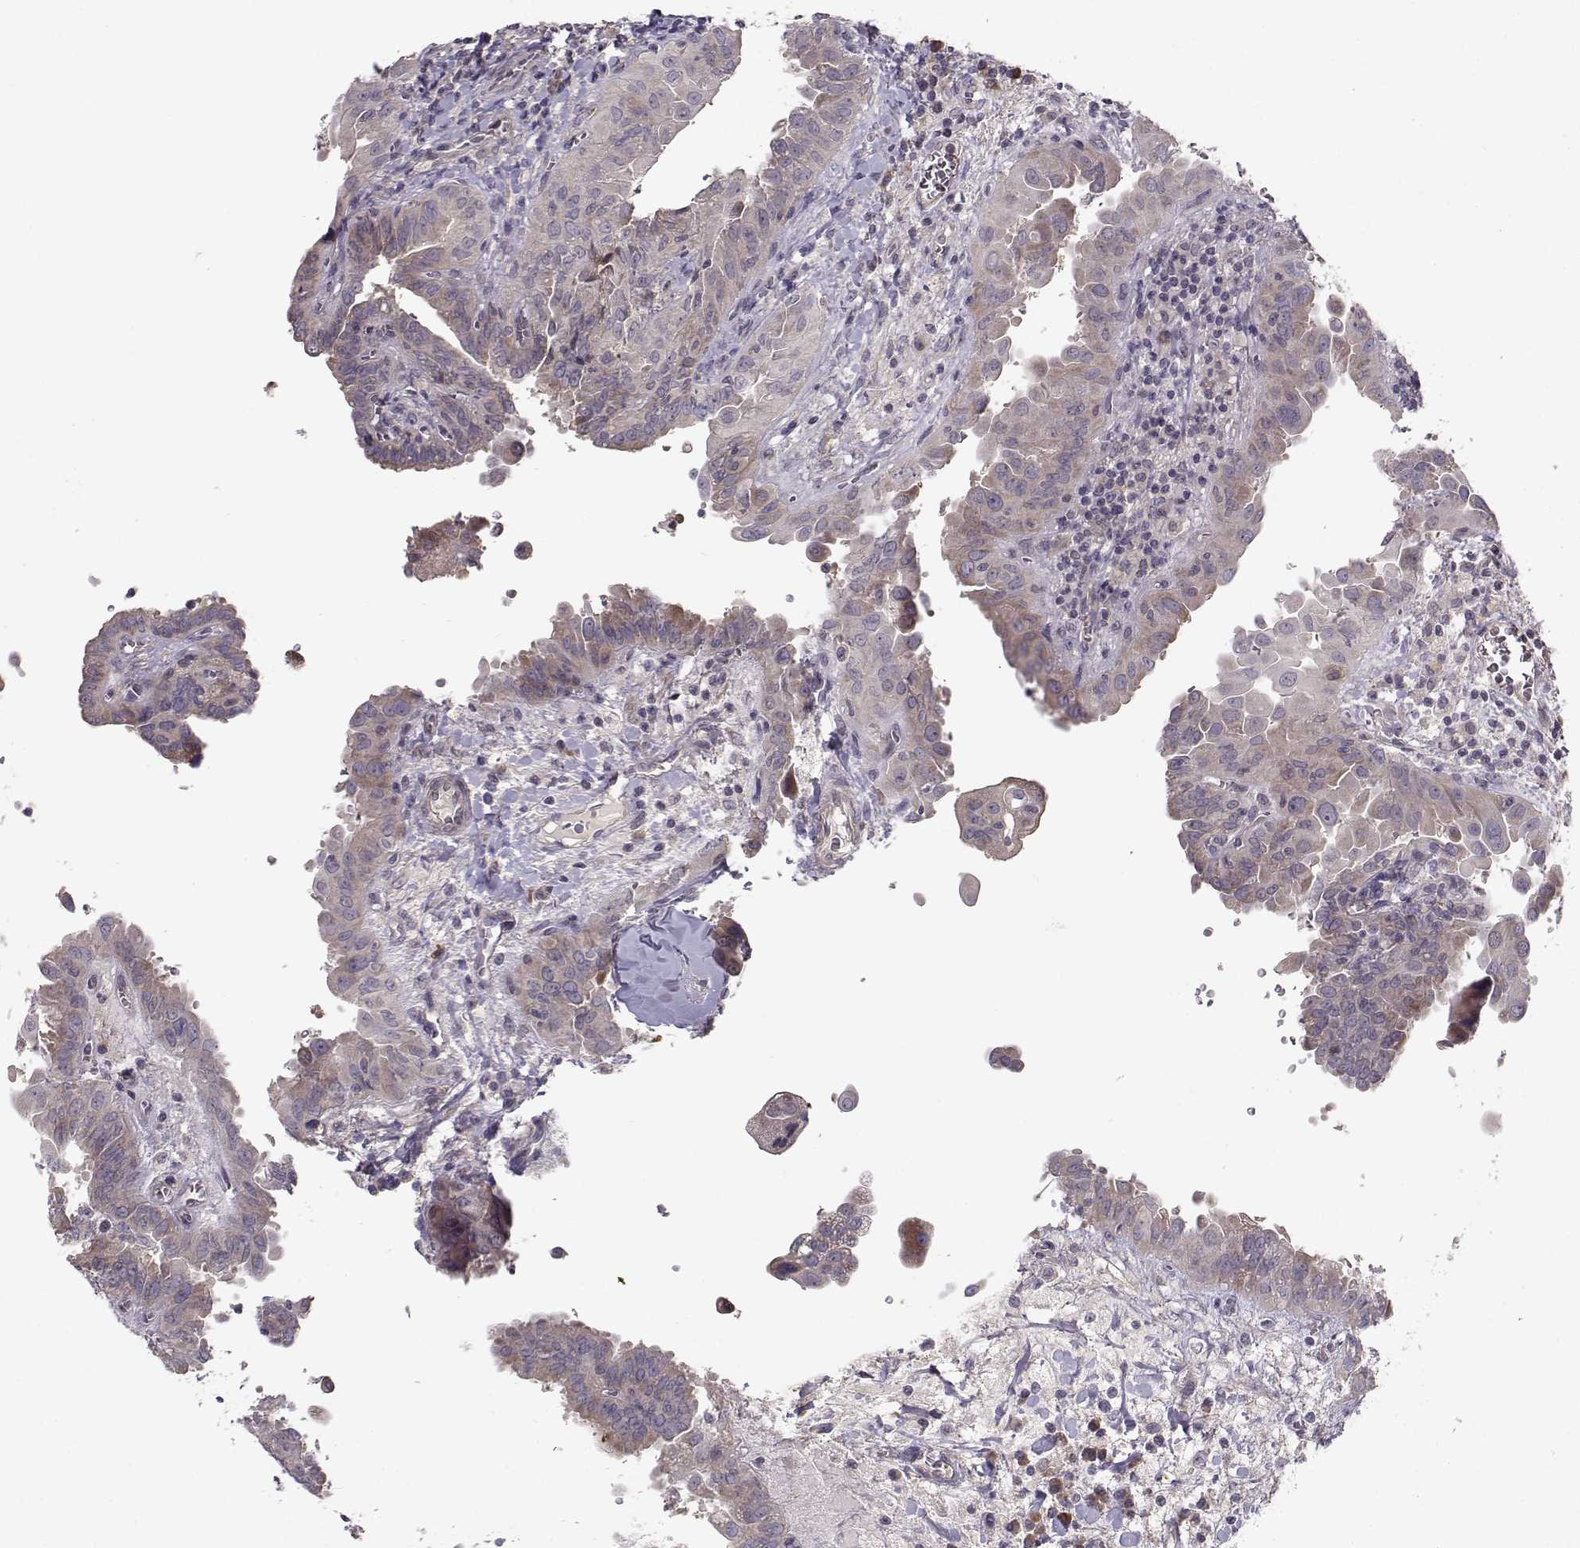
{"staining": {"intensity": "weak", "quantity": "<25%", "location": "cytoplasmic/membranous"}, "tissue": "thyroid cancer", "cell_type": "Tumor cells", "image_type": "cancer", "snomed": [{"axis": "morphology", "description": "Papillary adenocarcinoma, NOS"}, {"axis": "topography", "description": "Thyroid gland"}], "caption": "A micrograph of thyroid cancer (papillary adenocarcinoma) stained for a protein demonstrates no brown staining in tumor cells.", "gene": "ENTPD8", "patient": {"sex": "female", "age": 37}}